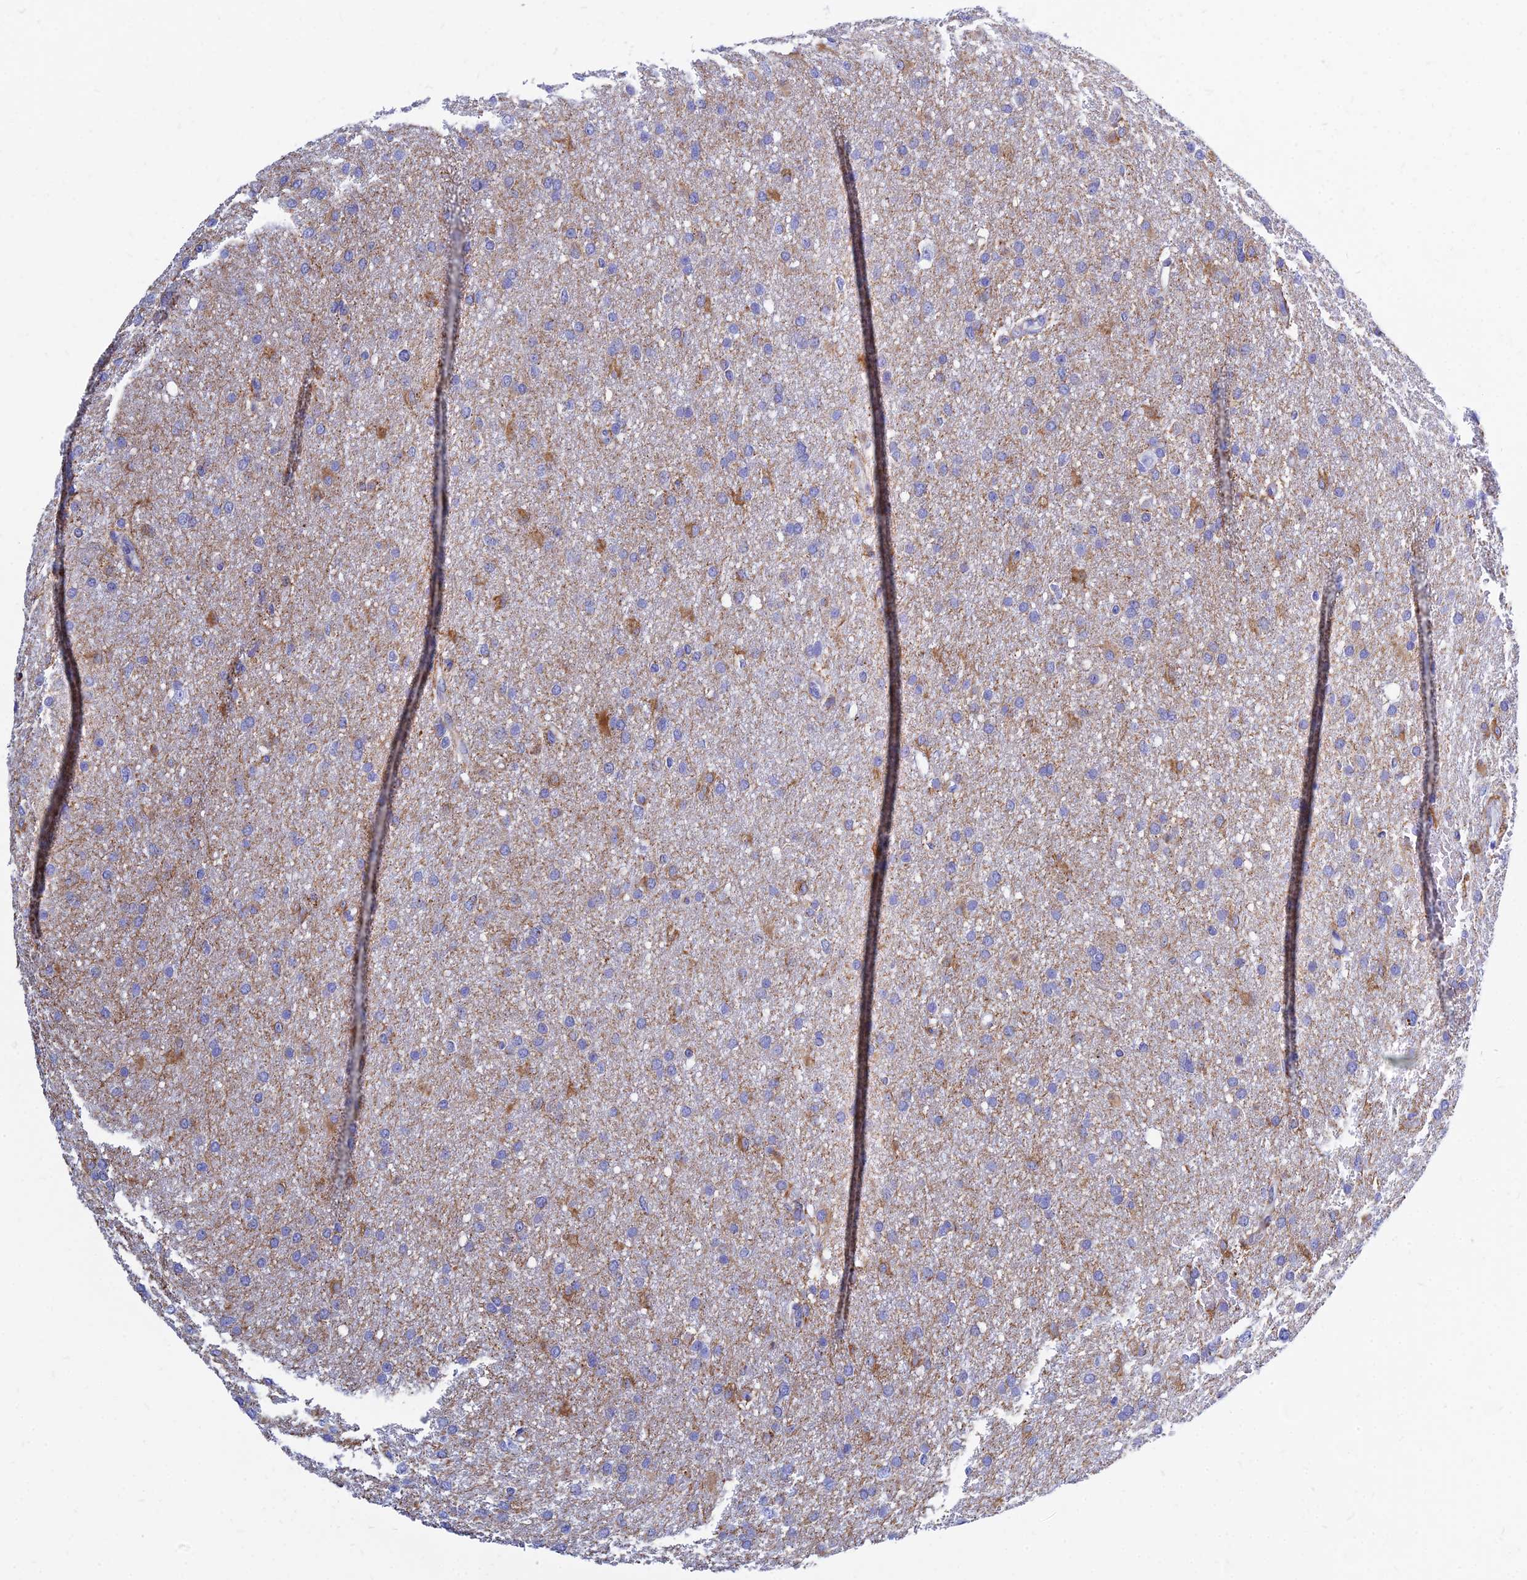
{"staining": {"intensity": "moderate", "quantity": "<25%", "location": "cytoplasmic/membranous"}, "tissue": "glioma", "cell_type": "Tumor cells", "image_type": "cancer", "snomed": [{"axis": "morphology", "description": "Glioma, malignant, High grade"}, {"axis": "topography", "description": "Cerebral cortex"}], "caption": "Protein expression analysis of human glioma reveals moderate cytoplasmic/membranous staining in about <25% of tumor cells.", "gene": "MGST1", "patient": {"sex": "female", "age": 36}}